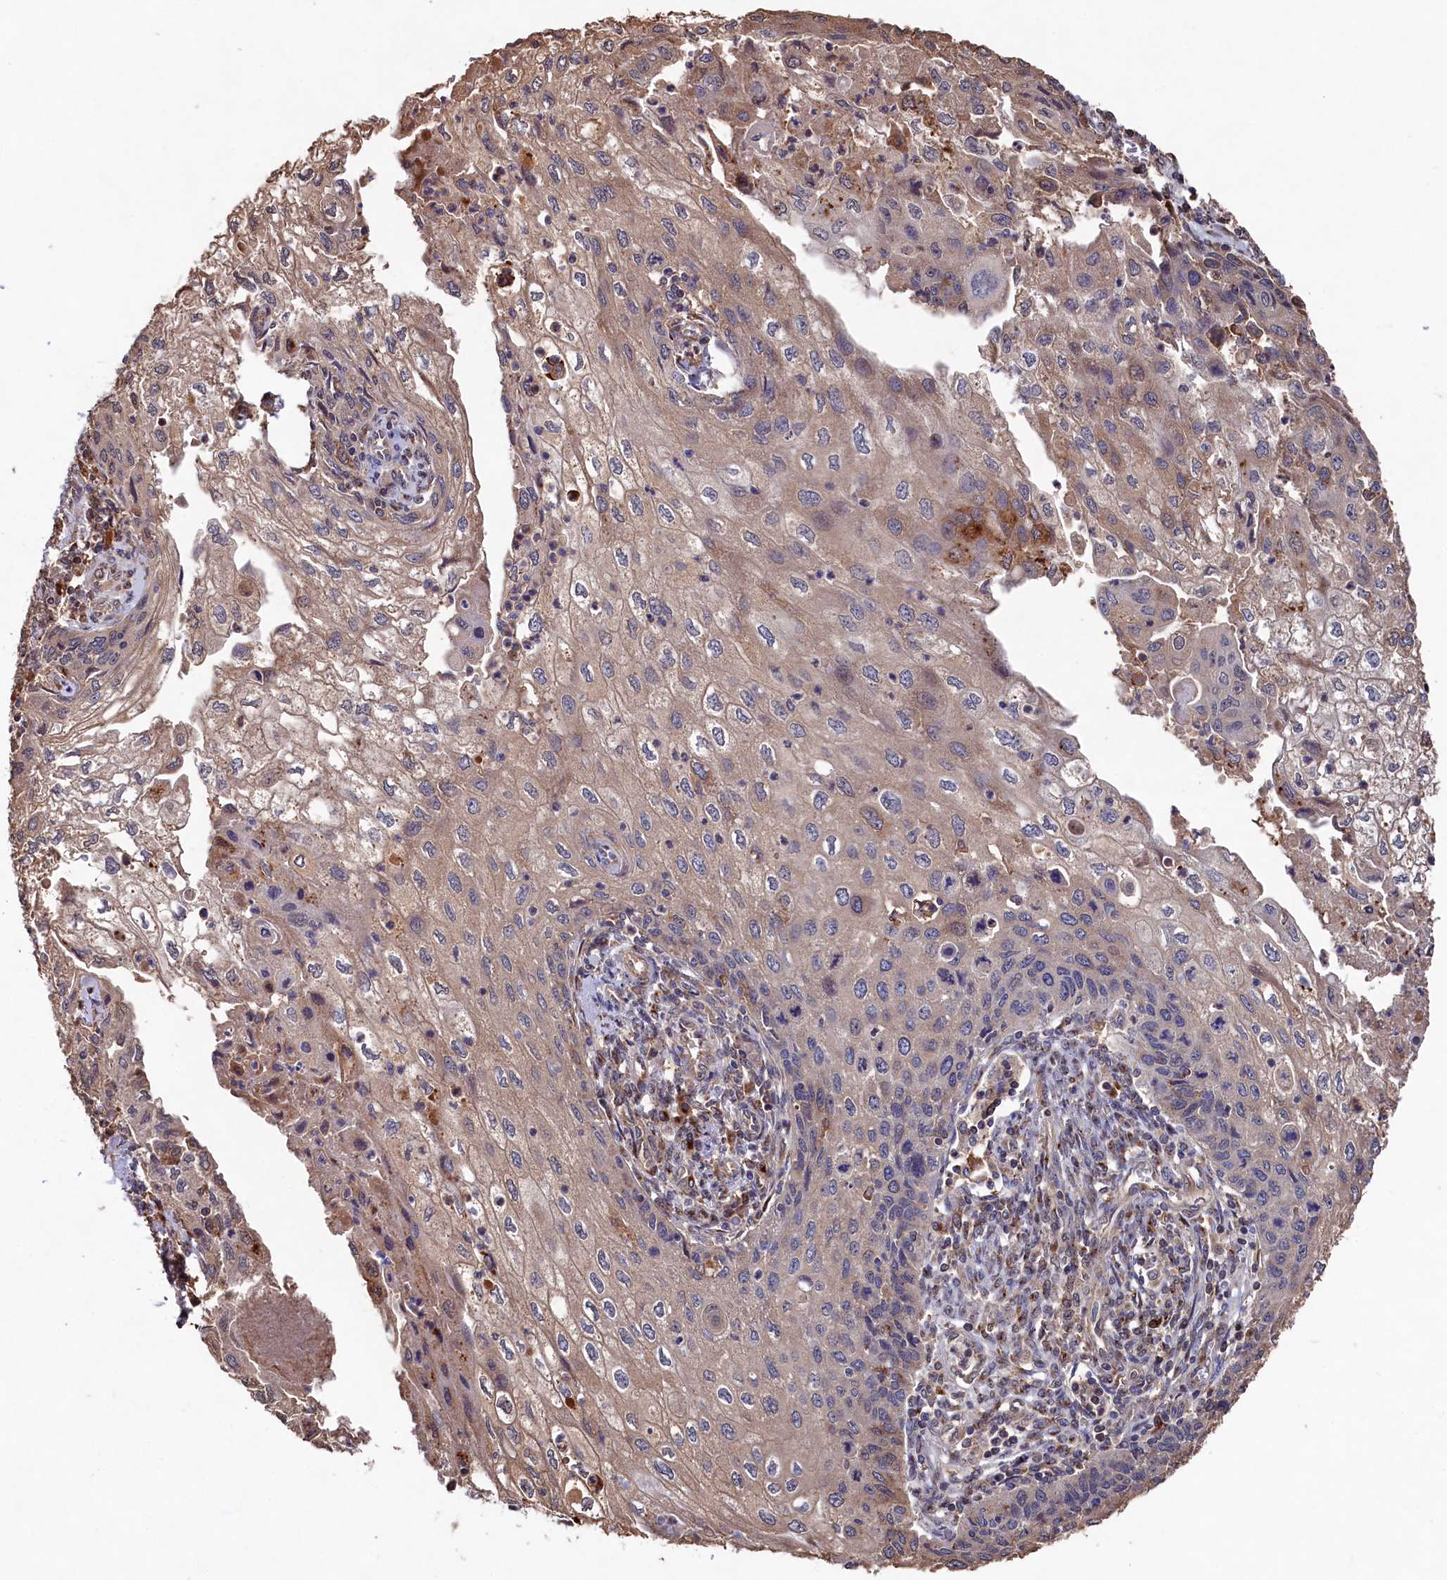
{"staining": {"intensity": "weak", "quantity": "25%-75%", "location": "cytoplasmic/membranous"}, "tissue": "cervical cancer", "cell_type": "Tumor cells", "image_type": "cancer", "snomed": [{"axis": "morphology", "description": "Squamous cell carcinoma, NOS"}, {"axis": "topography", "description": "Cervix"}], "caption": "Brown immunohistochemical staining in cervical cancer displays weak cytoplasmic/membranous positivity in approximately 25%-75% of tumor cells. (Stains: DAB (3,3'-diaminobenzidine) in brown, nuclei in blue, Microscopy: brightfield microscopy at high magnification).", "gene": "NAA60", "patient": {"sex": "female", "age": 67}}